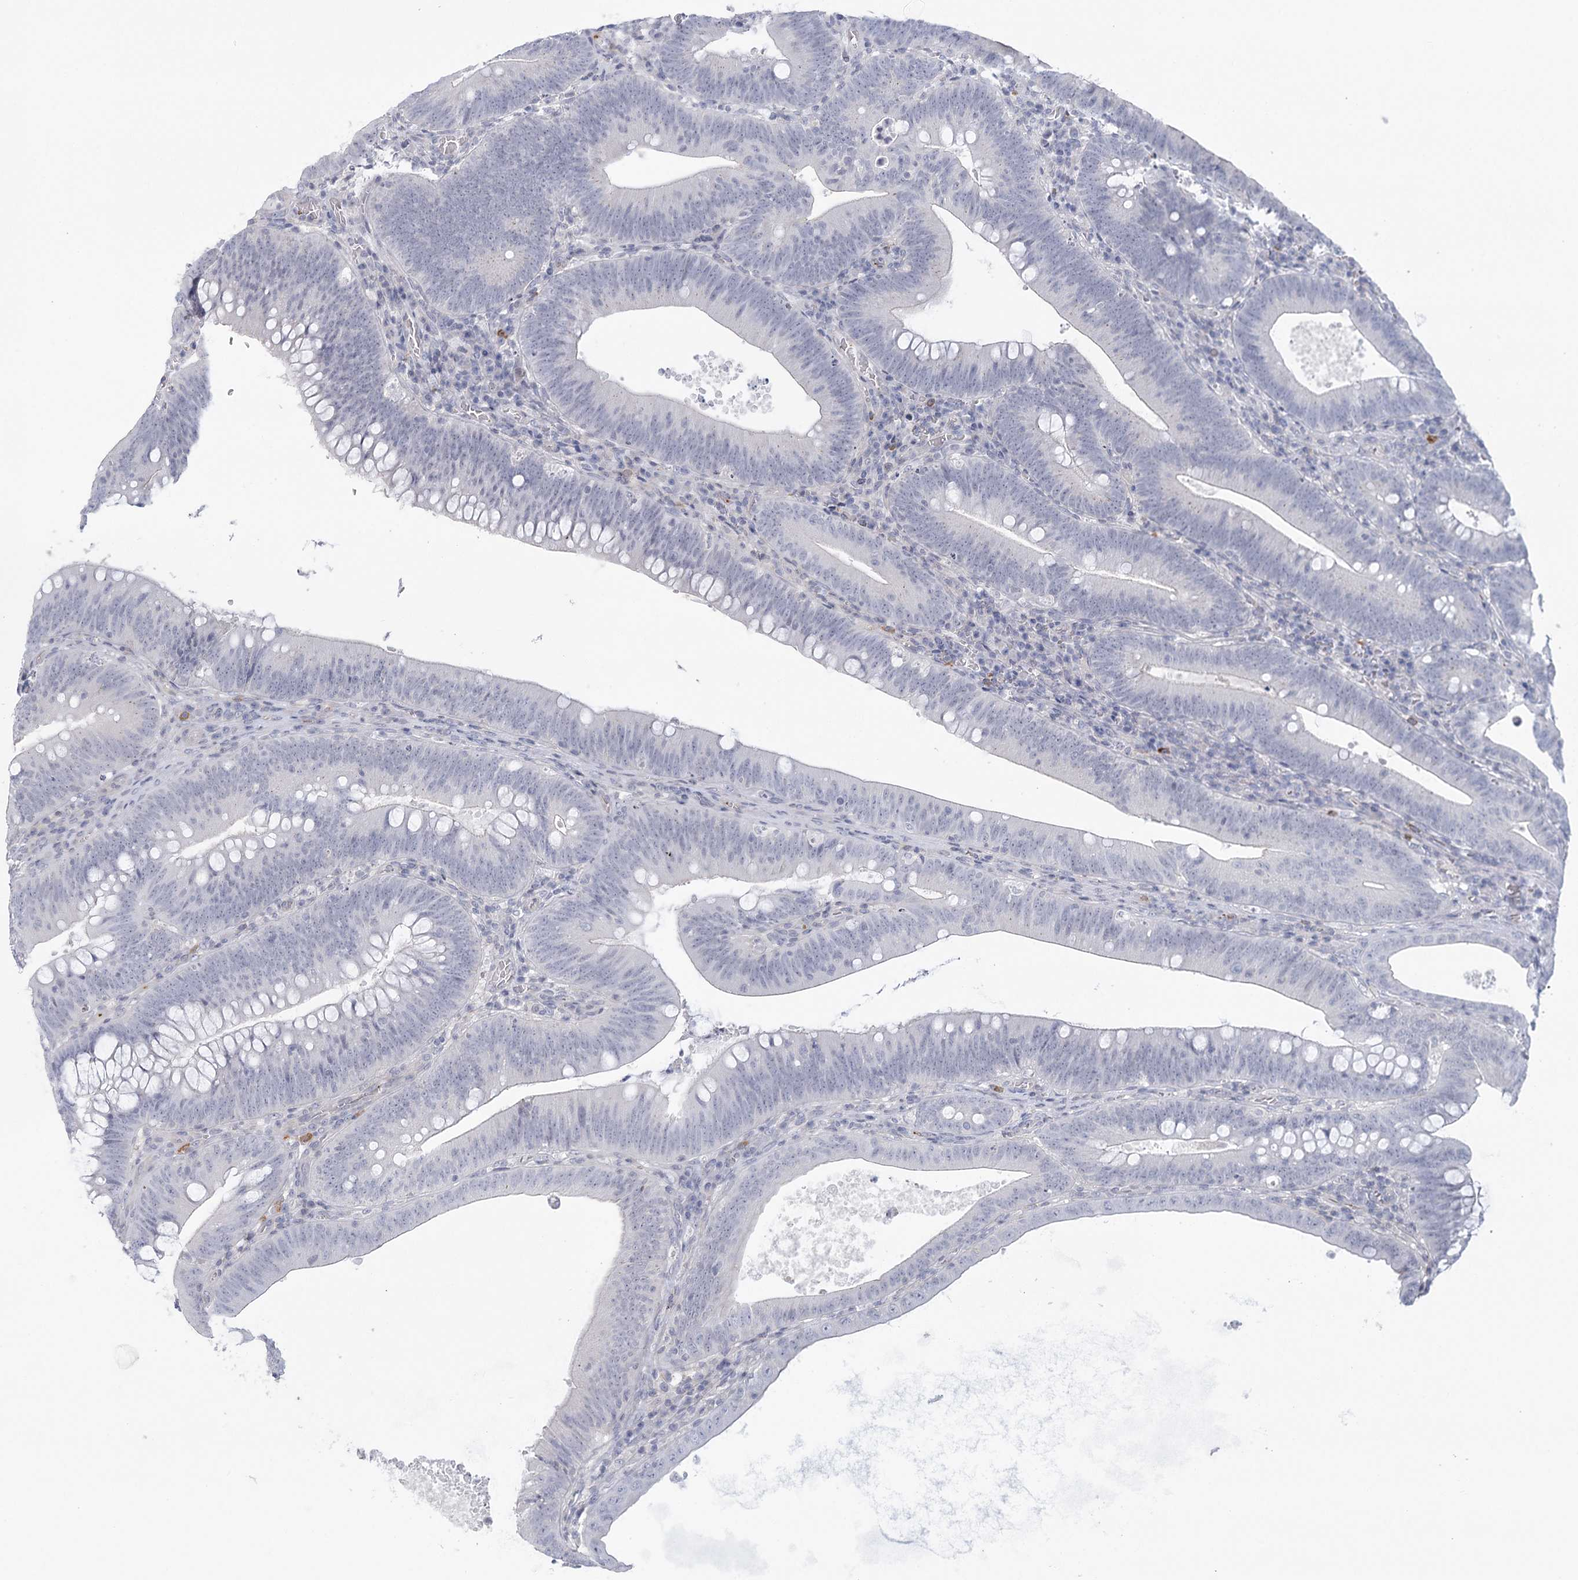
{"staining": {"intensity": "negative", "quantity": "none", "location": "none"}, "tissue": "colorectal cancer", "cell_type": "Tumor cells", "image_type": "cancer", "snomed": [{"axis": "morphology", "description": "Normal tissue, NOS"}, {"axis": "topography", "description": "Colon"}], "caption": "Tumor cells show no significant protein staining in colorectal cancer.", "gene": "FAM76B", "patient": {"sex": "female", "age": 82}}